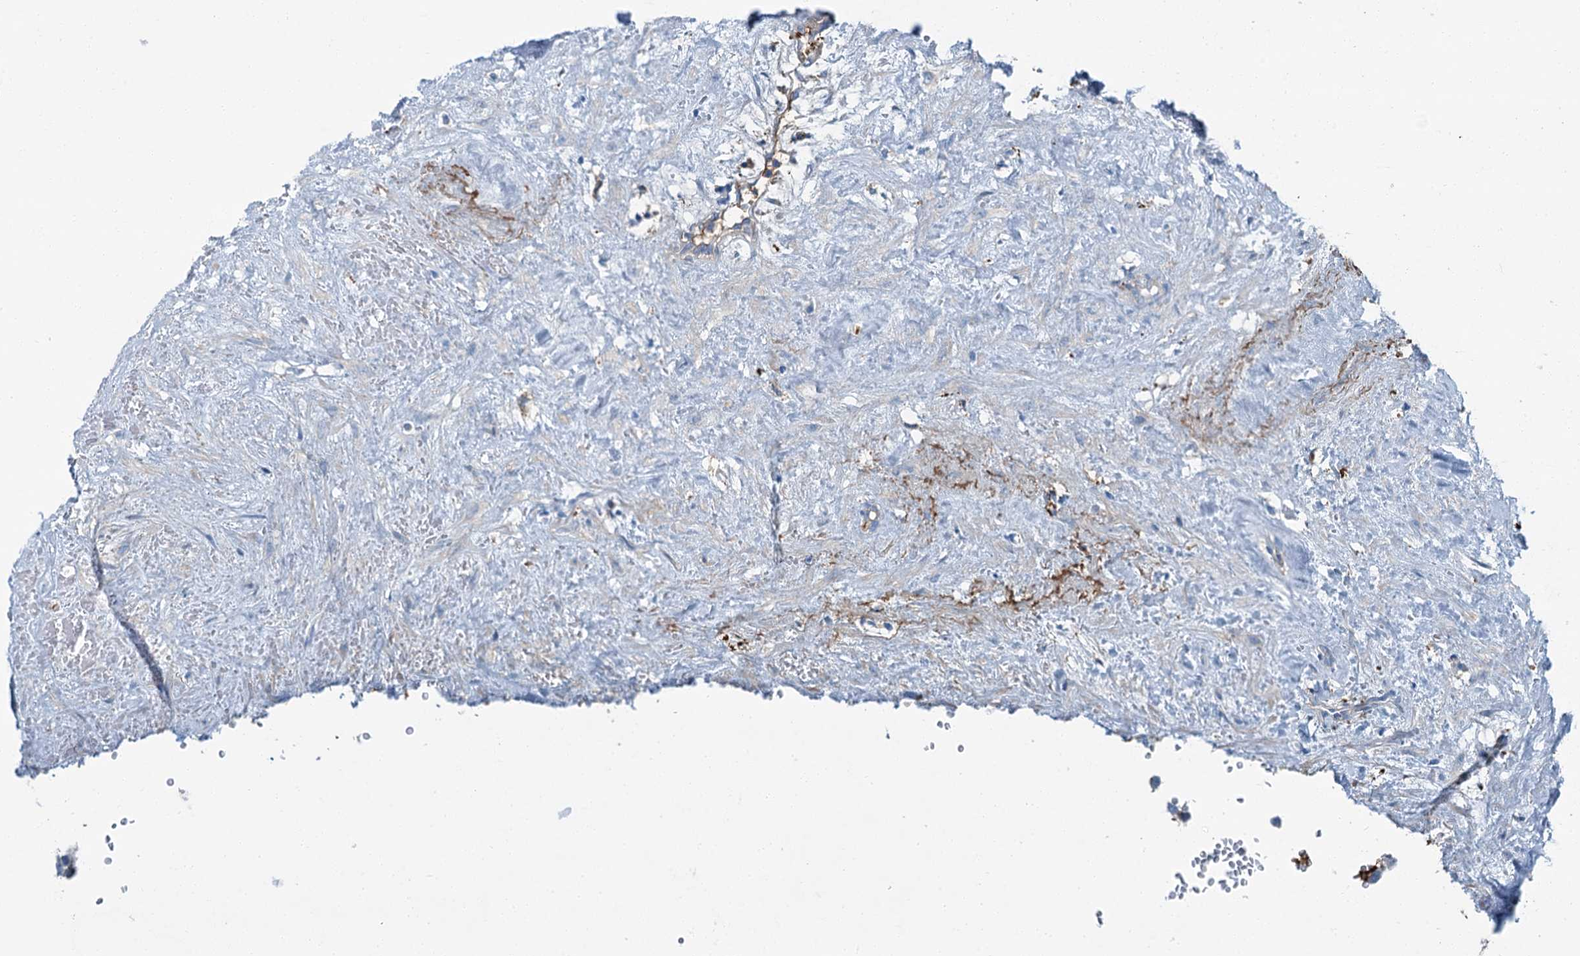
{"staining": {"intensity": "negative", "quantity": "none", "location": "none"}, "tissue": "testis cancer", "cell_type": "Tumor cells", "image_type": "cancer", "snomed": [{"axis": "morphology", "description": "Seminoma, NOS"}, {"axis": "topography", "description": "Testis"}], "caption": "The histopathology image demonstrates no significant staining in tumor cells of seminoma (testis).", "gene": "AXL", "patient": {"sex": "male", "age": 71}}